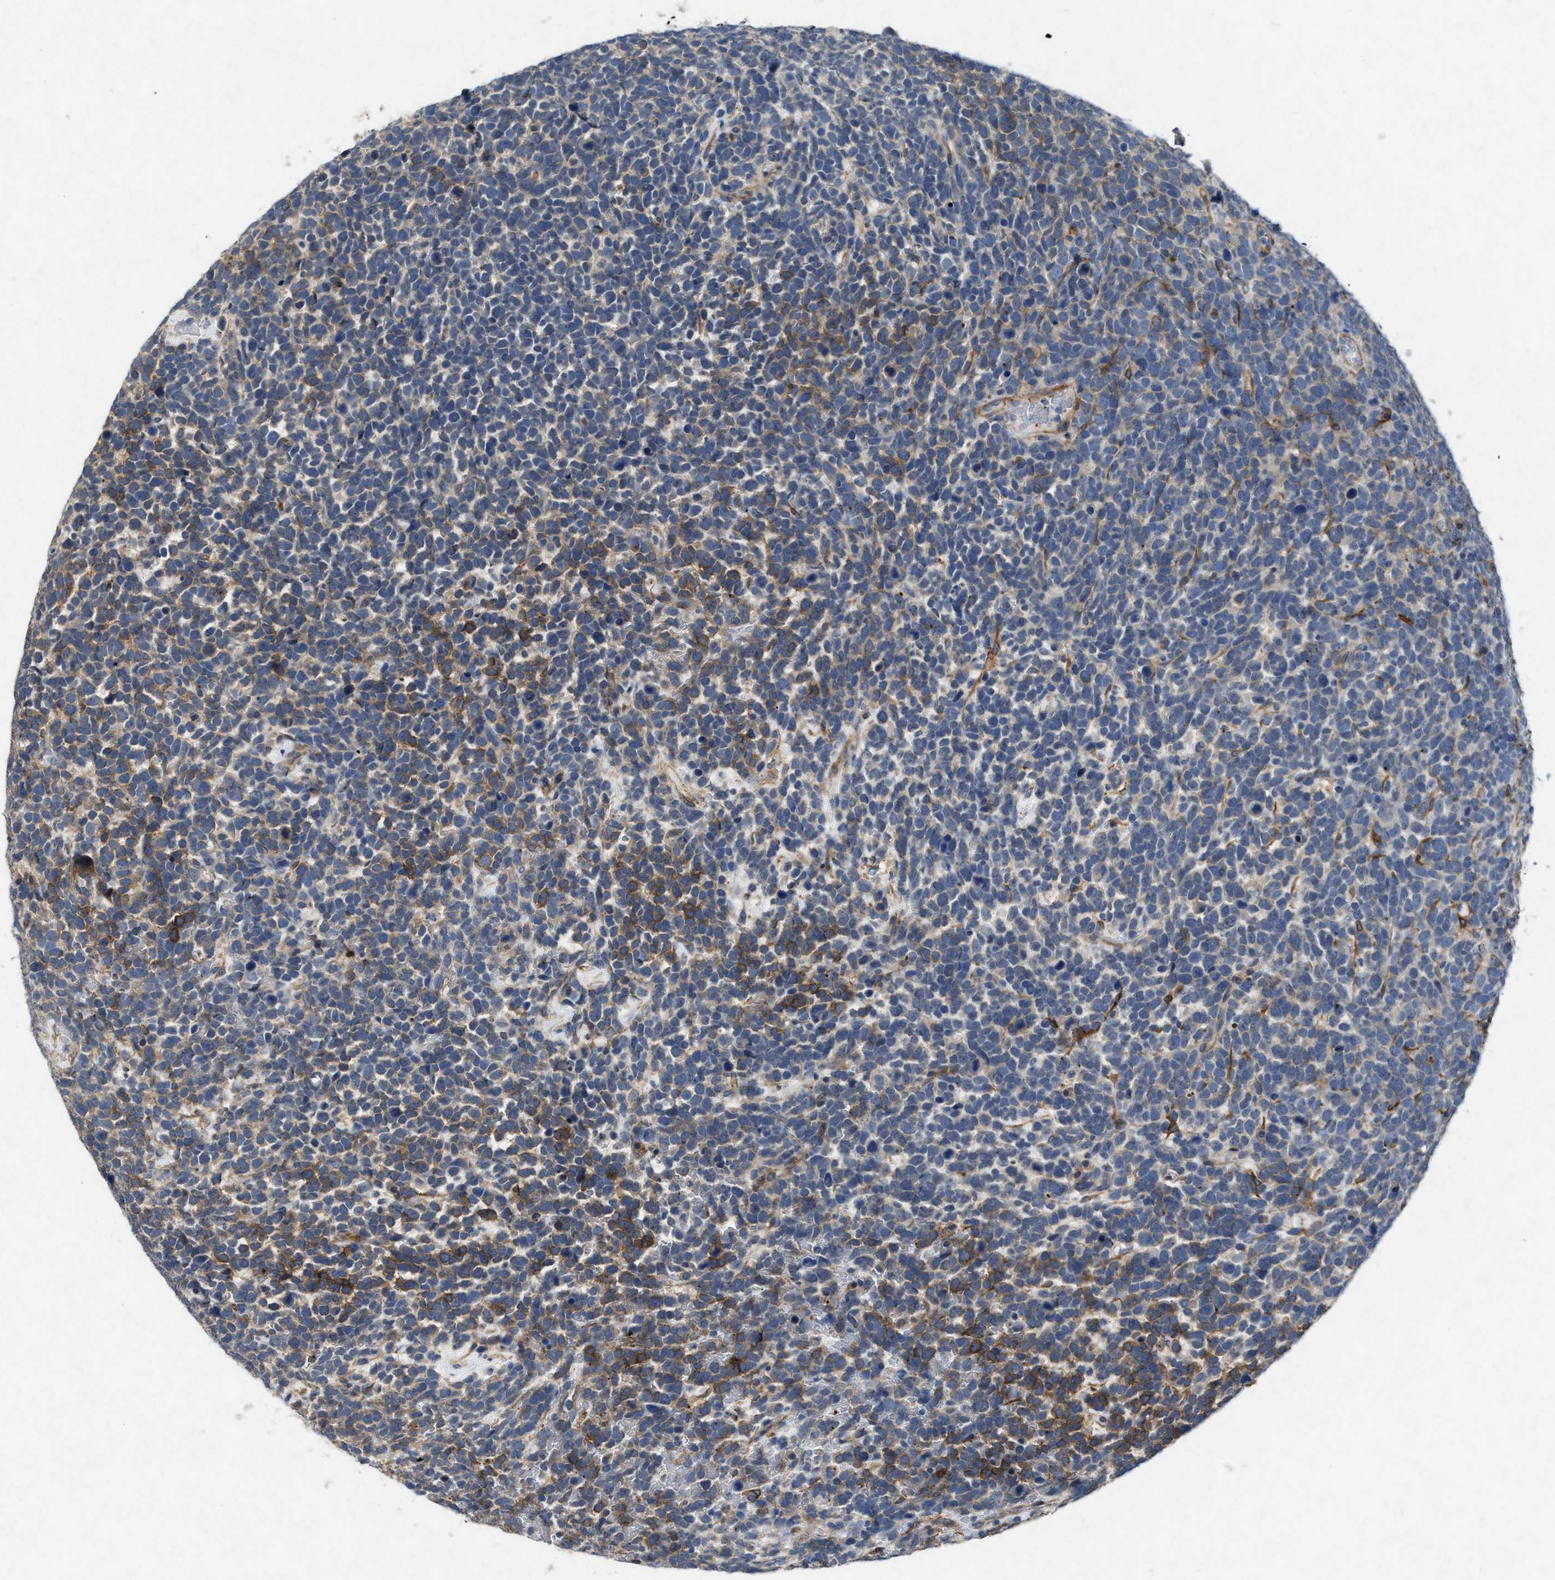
{"staining": {"intensity": "moderate", "quantity": "<25%", "location": "cytoplasmic/membranous"}, "tissue": "urothelial cancer", "cell_type": "Tumor cells", "image_type": "cancer", "snomed": [{"axis": "morphology", "description": "Urothelial carcinoma, High grade"}, {"axis": "topography", "description": "Urinary bladder"}], "caption": "The immunohistochemical stain shows moderate cytoplasmic/membranous positivity in tumor cells of urothelial cancer tissue.", "gene": "PDGFRA", "patient": {"sex": "female", "age": 82}}